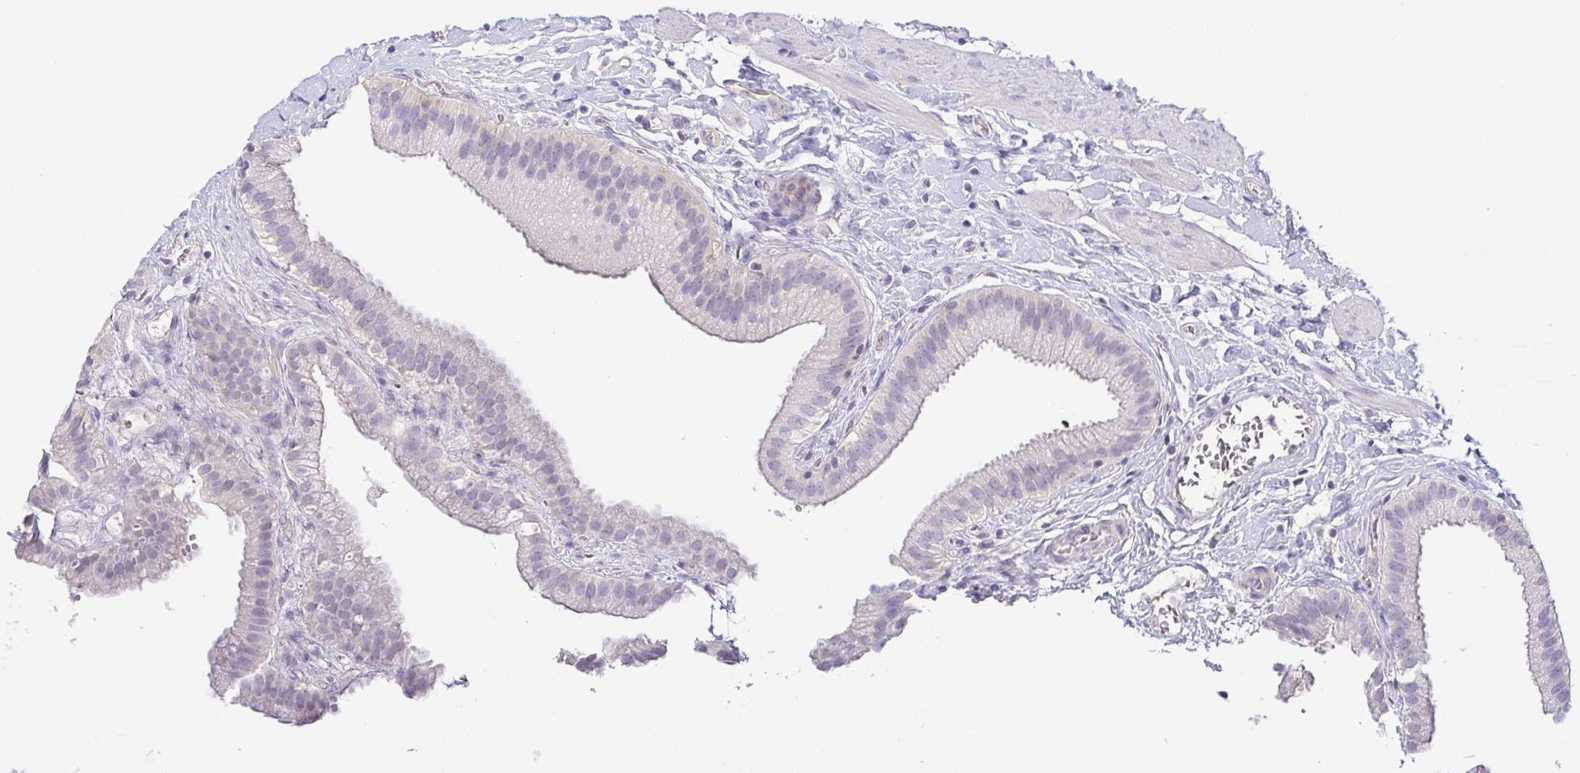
{"staining": {"intensity": "negative", "quantity": "none", "location": "none"}, "tissue": "gallbladder", "cell_type": "Glandular cells", "image_type": "normal", "snomed": [{"axis": "morphology", "description": "Normal tissue, NOS"}, {"axis": "topography", "description": "Gallbladder"}], "caption": "Immunohistochemical staining of unremarkable human gallbladder demonstrates no significant expression in glandular cells. (Stains: DAB (3,3'-diaminobenzidine) immunohistochemistry (IHC) with hematoxylin counter stain, Microscopy: brightfield microscopy at high magnification).", "gene": "COL17A1", "patient": {"sex": "female", "age": 63}}